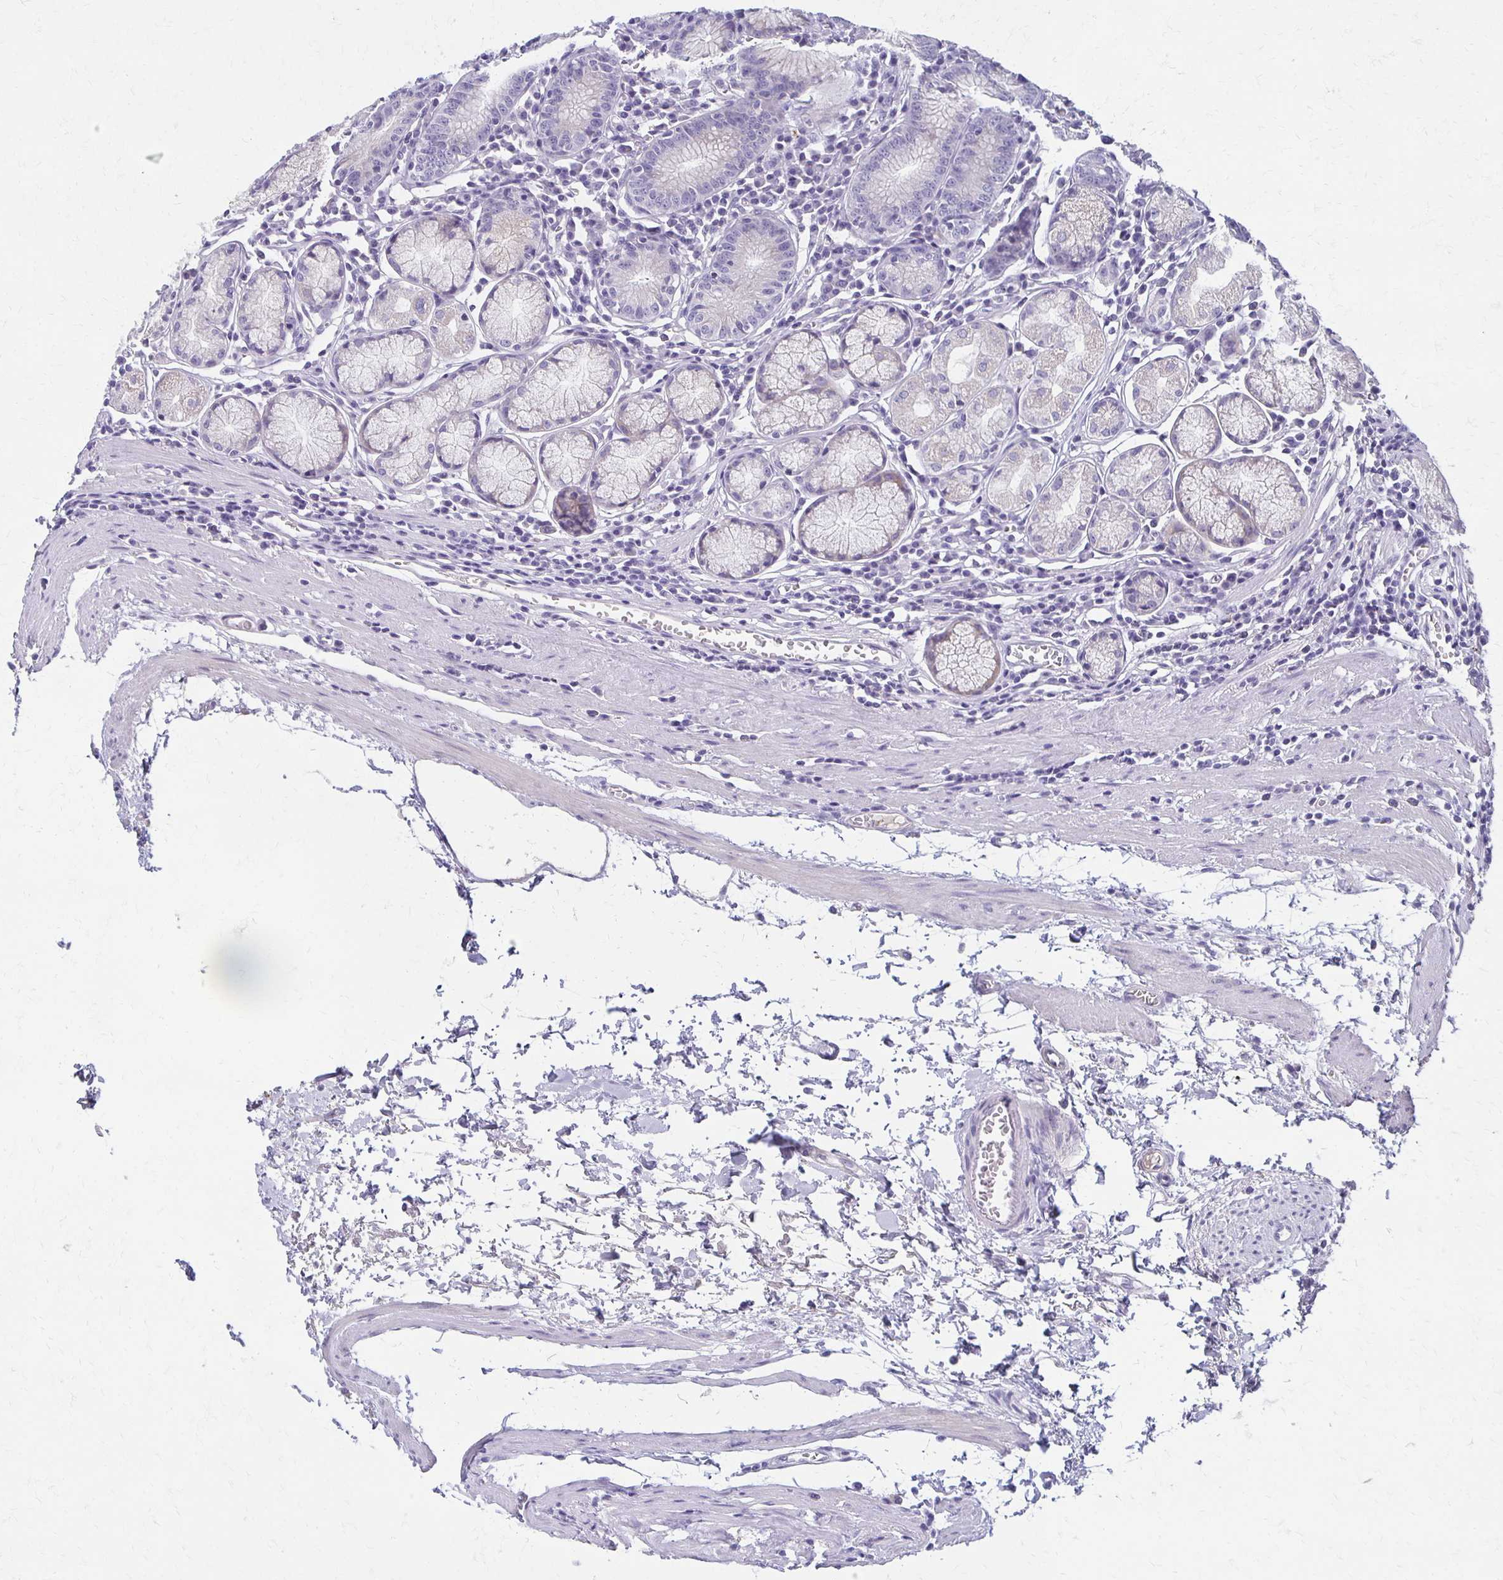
{"staining": {"intensity": "negative", "quantity": "none", "location": "none"}, "tissue": "stomach", "cell_type": "Glandular cells", "image_type": "normal", "snomed": [{"axis": "morphology", "description": "Normal tissue, NOS"}, {"axis": "topography", "description": "Stomach"}], "caption": "A high-resolution photomicrograph shows immunohistochemistry staining of unremarkable stomach, which demonstrates no significant positivity in glandular cells. (DAB (3,3'-diaminobenzidine) IHC visualized using brightfield microscopy, high magnification).", "gene": "BBS12", "patient": {"sex": "male", "age": 55}}